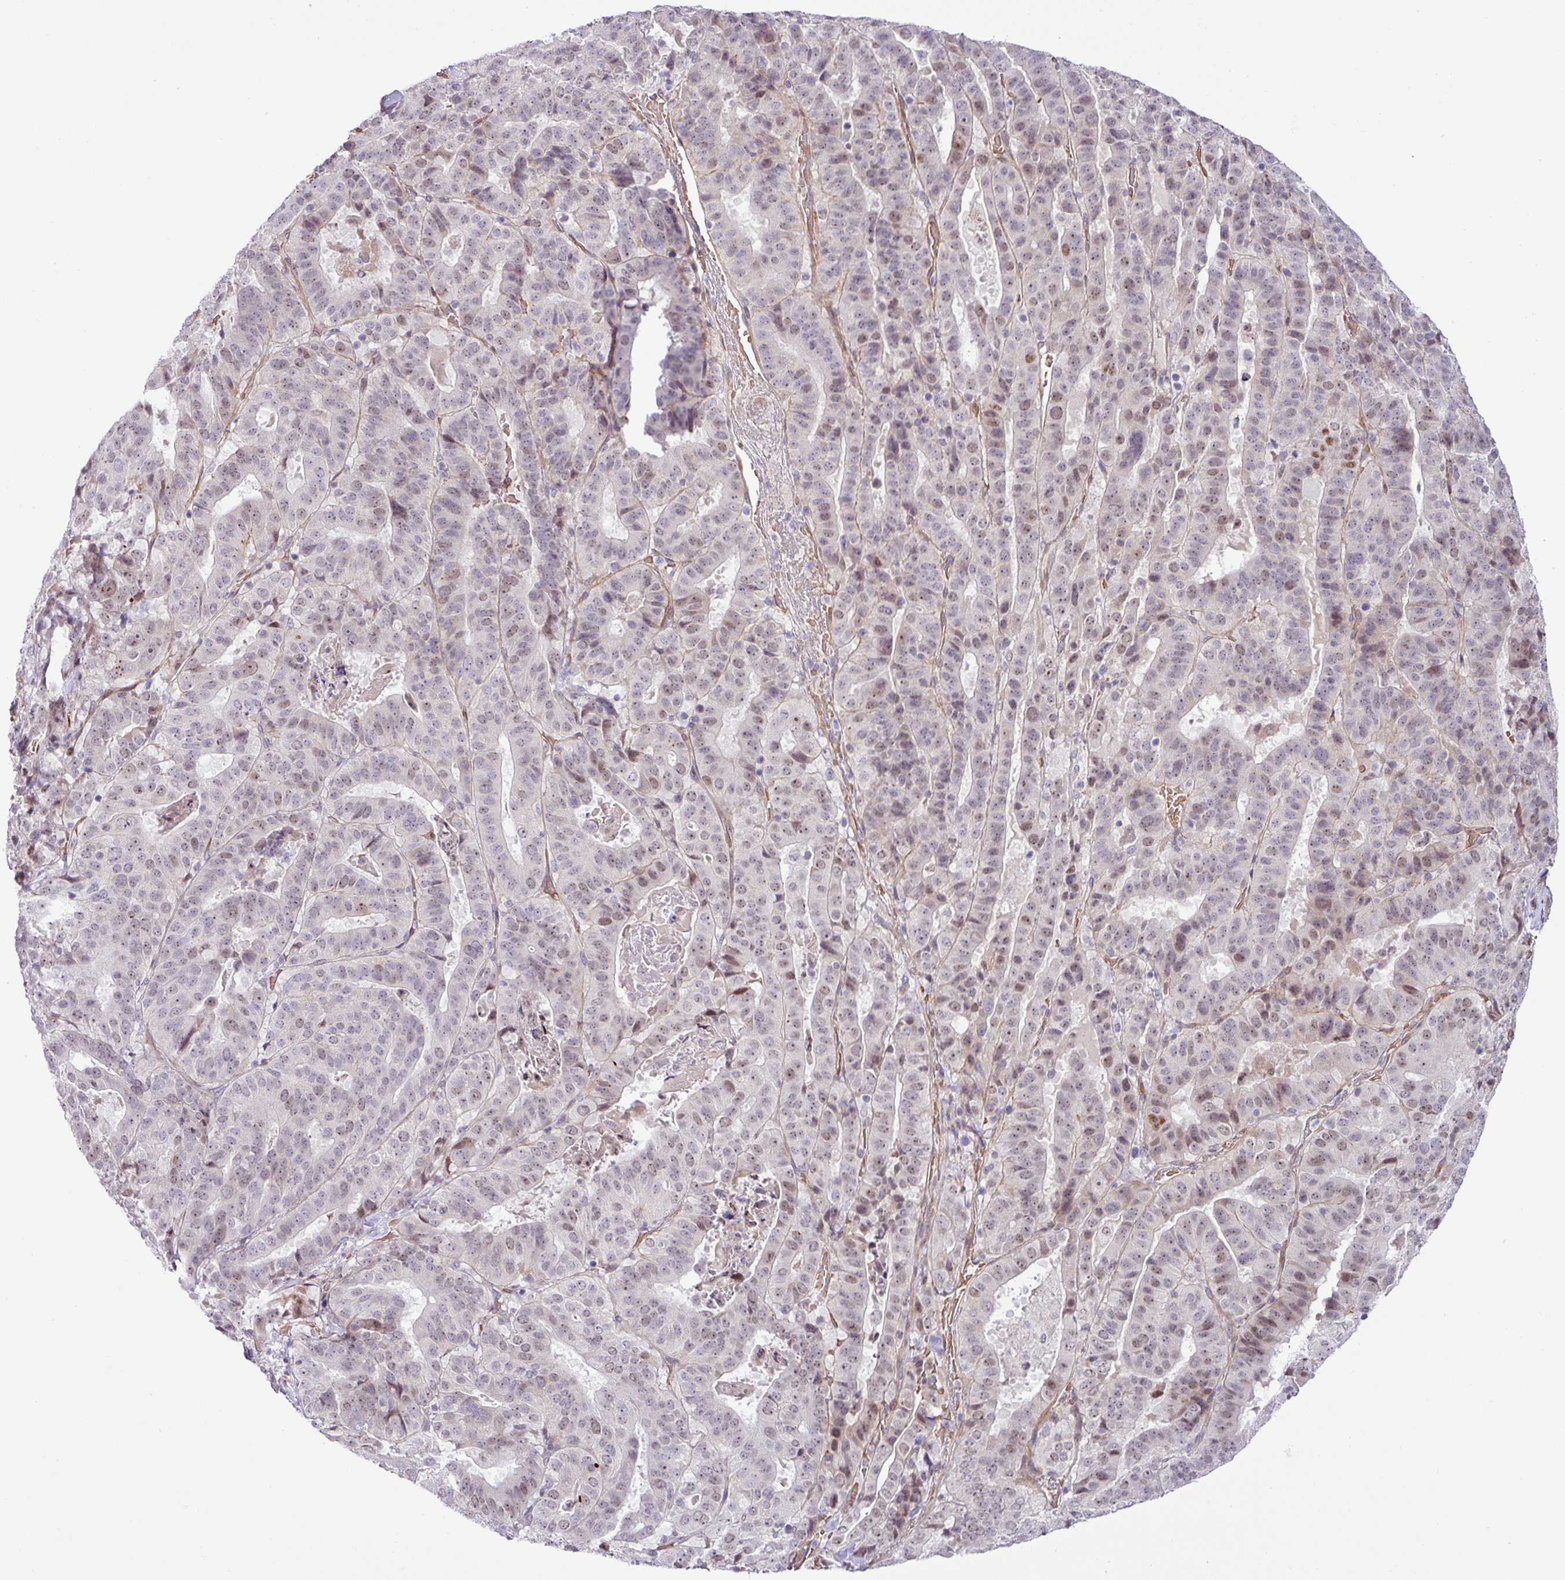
{"staining": {"intensity": "moderate", "quantity": "25%-75%", "location": "nuclear"}, "tissue": "stomach cancer", "cell_type": "Tumor cells", "image_type": "cancer", "snomed": [{"axis": "morphology", "description": "Adenocarcinoma, NOS"}, {"axis": "topography", "description": "Stomach"}], "caption": "Stomach adenocarcinoma stained with DAB immunohistochemistry (IHC) shows medium levels of moderate nuclear positivity in about 25%-75% of tumor cells.", "gene": "PARP2", "patient": {"sex": "male", "age": 48}}